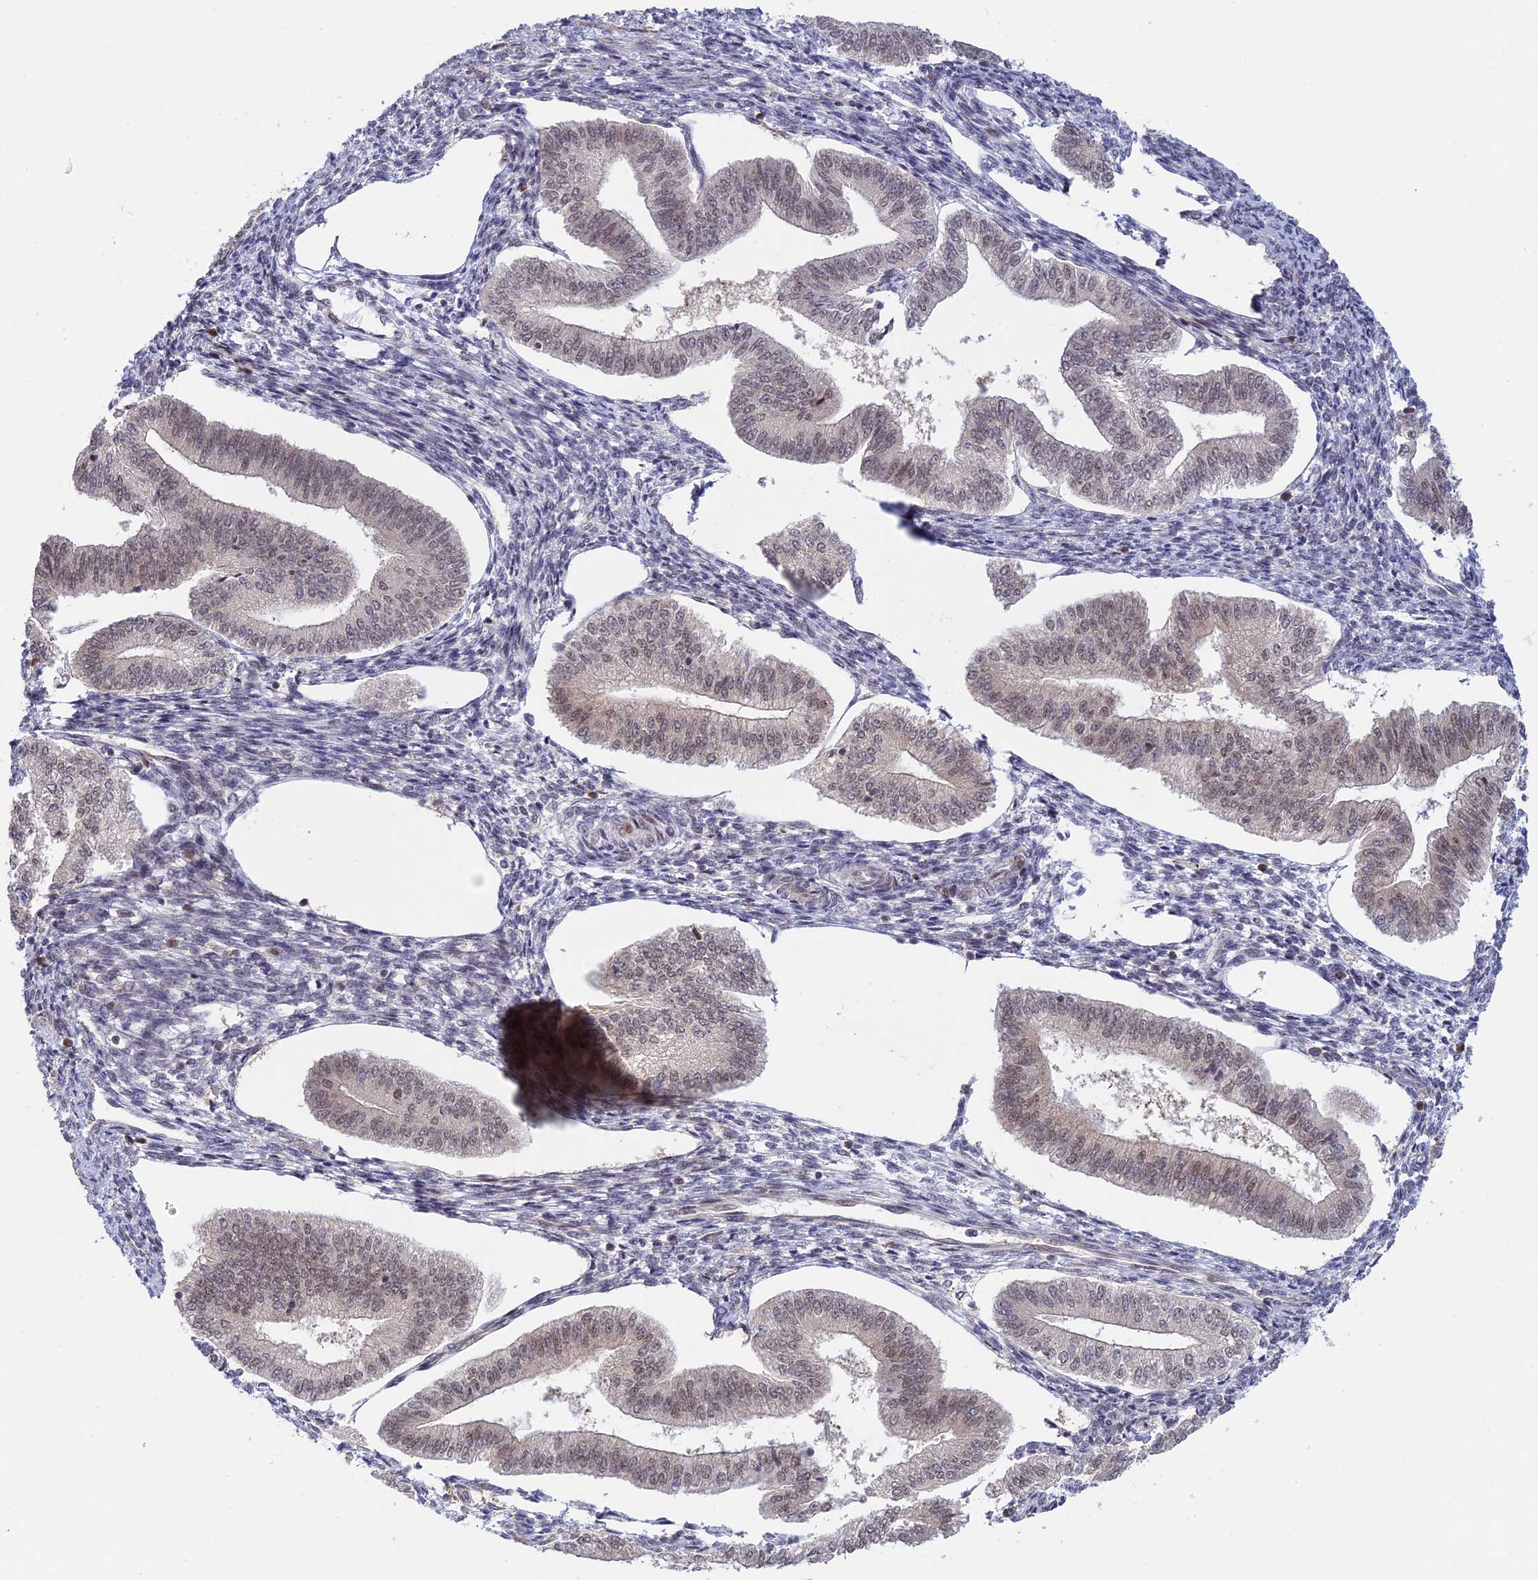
{"staining": {"intensity": "negative", "quantity": "none", "location": "none"}, "tissue": "endometrium", "cell_type": "Cells in endometrial stroma", "image_type": "normal", "snomed": [{"axis": "morphology", "description": "Normal tissue, NOS"}, {"axis": "topography", "description": "Endometrium"}], "caption": "Immunohistochemistry (IHC) photomicrograph of benign human endometrium stained for a protein (brown), which shows no positivity in cells in endometrial stroma.", "gene": "GSKIP", "patient": {"sex": "female", "age": 34}}